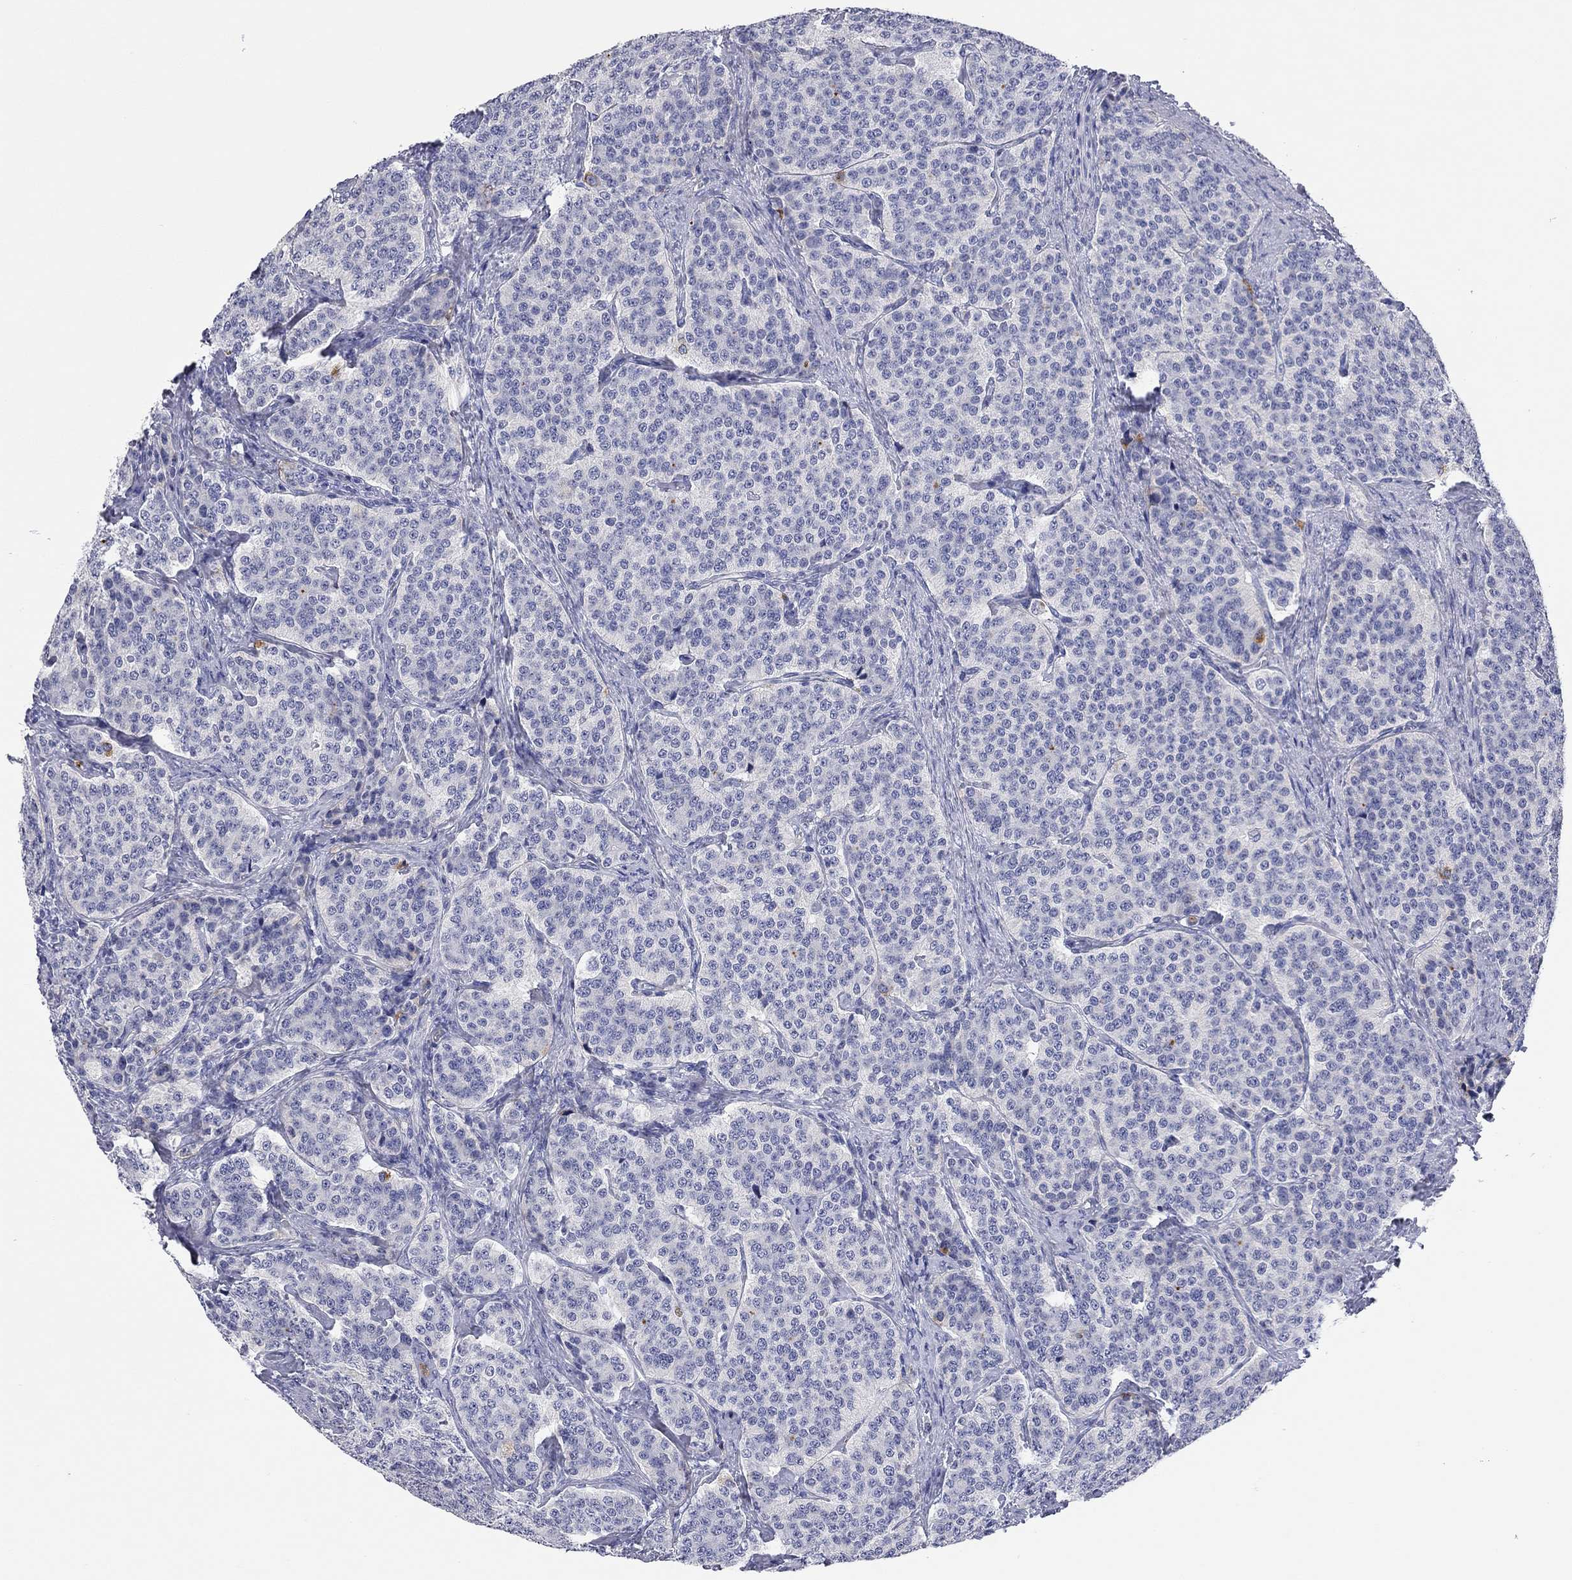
{"staining": {"intensity": "negative", "quantity": "none", "location": "none"}, "tissue": "carcinoid", "cell_type": "Tumor cells", "image_type": "cancer", "snomed": [{"axis": "morphology", "description": "Carcinoid, malignant, NOS"}, {"axis": "topography", "description": "Small intestine"}], "caption": "IHC of carcinoid demonstrates no positivity in tumor cells.", "gene": "TMEM221", "patient": {"sex": "female", "age": 58}}